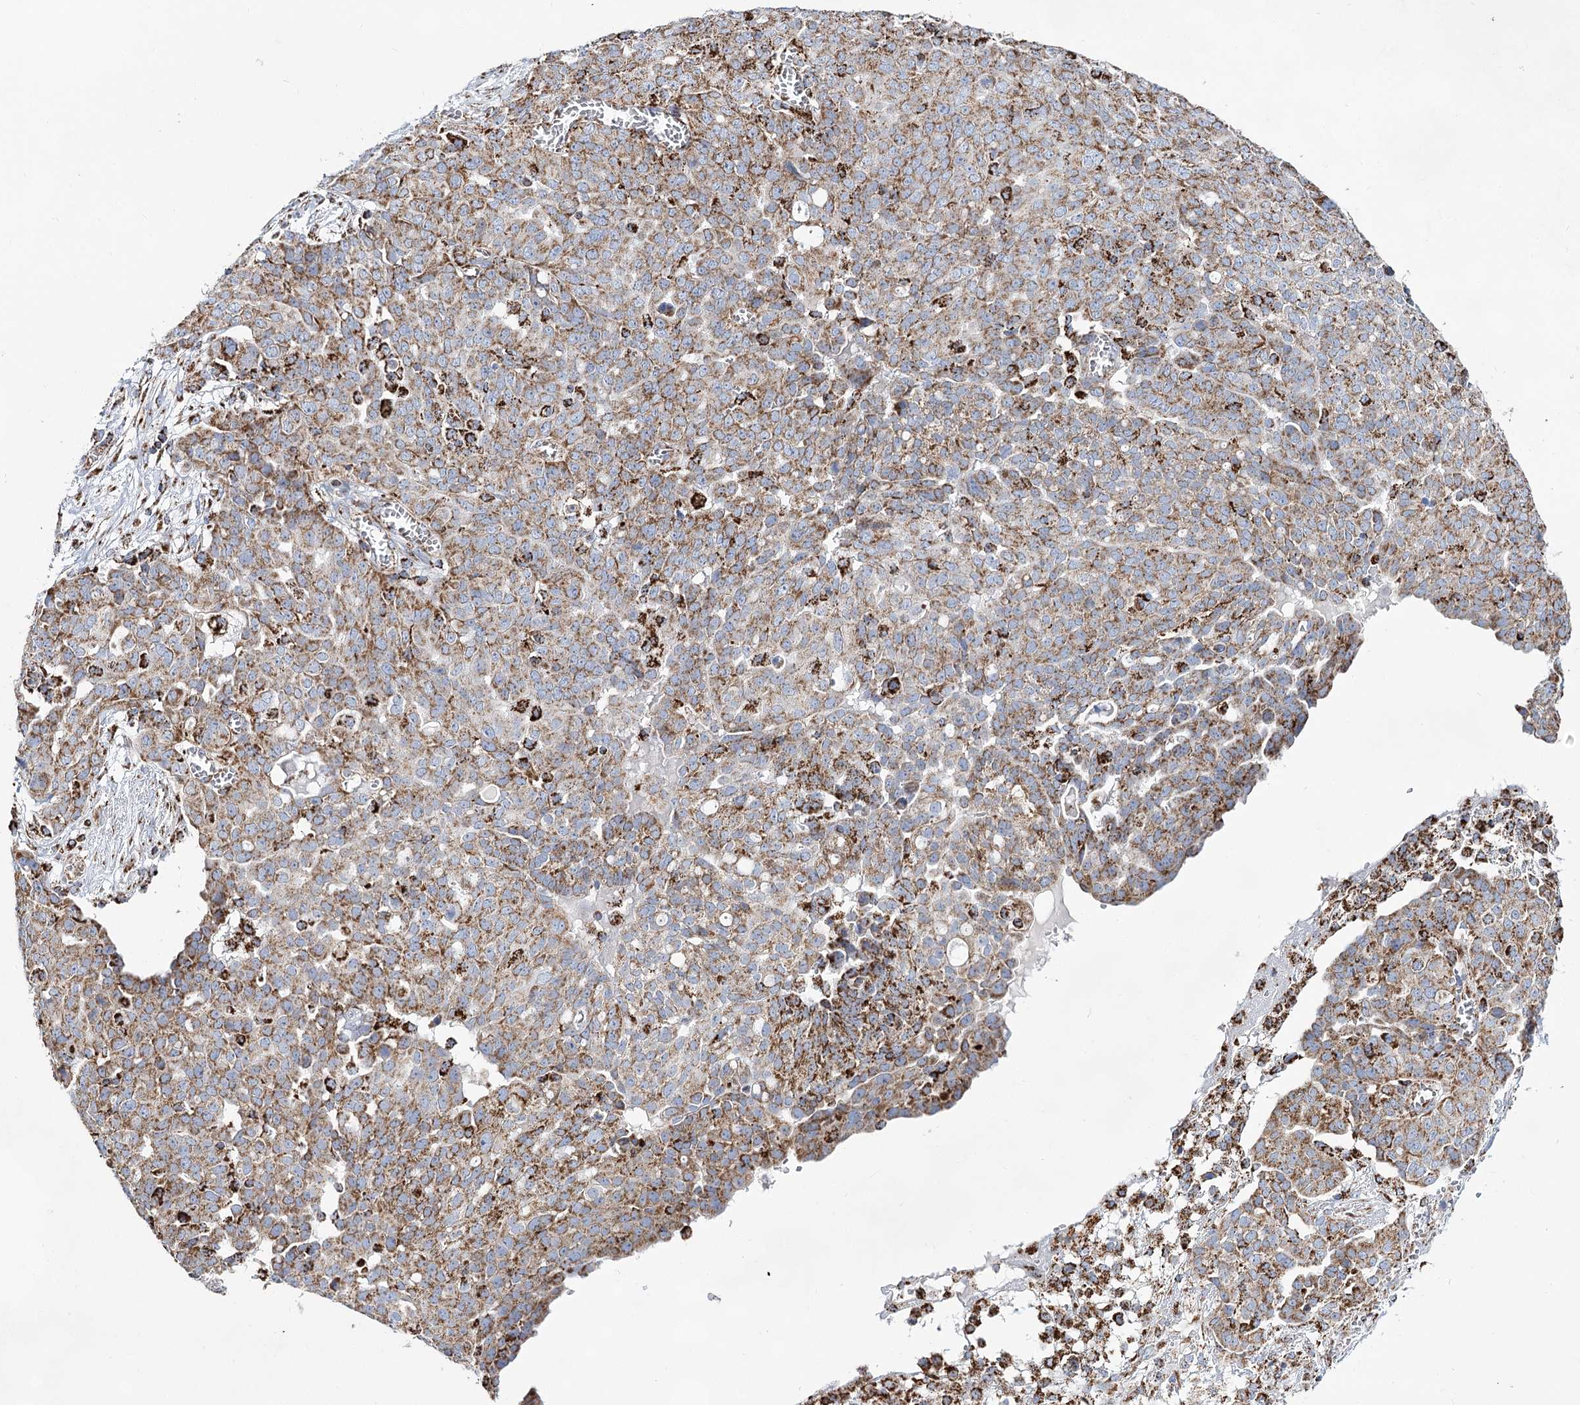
{"staining": {"intensity": "moderate", "quantity": ">75%", "location": "cytoplasmic/membranous"}, "tissue": "ovarian cancer", "cell_type": "Tumor cells", "image_type": "cancer", "snomed": [{"axis": "morphology", "description": "Cystadenocarcinoma, serous, NOS"}, {"axis": "topography", "description": "Soft tissue"}, {"axis": "topography", "description": "Ovary"}], "caption": "Moderate cytoplasmic/membranous expression for a protein is identified in approximately >75% of tumor cells of ovarian serous cystadenocarcinoma using IHC.", "gene": "NADK2", "patient": {"sex": "female", "age": 57}}